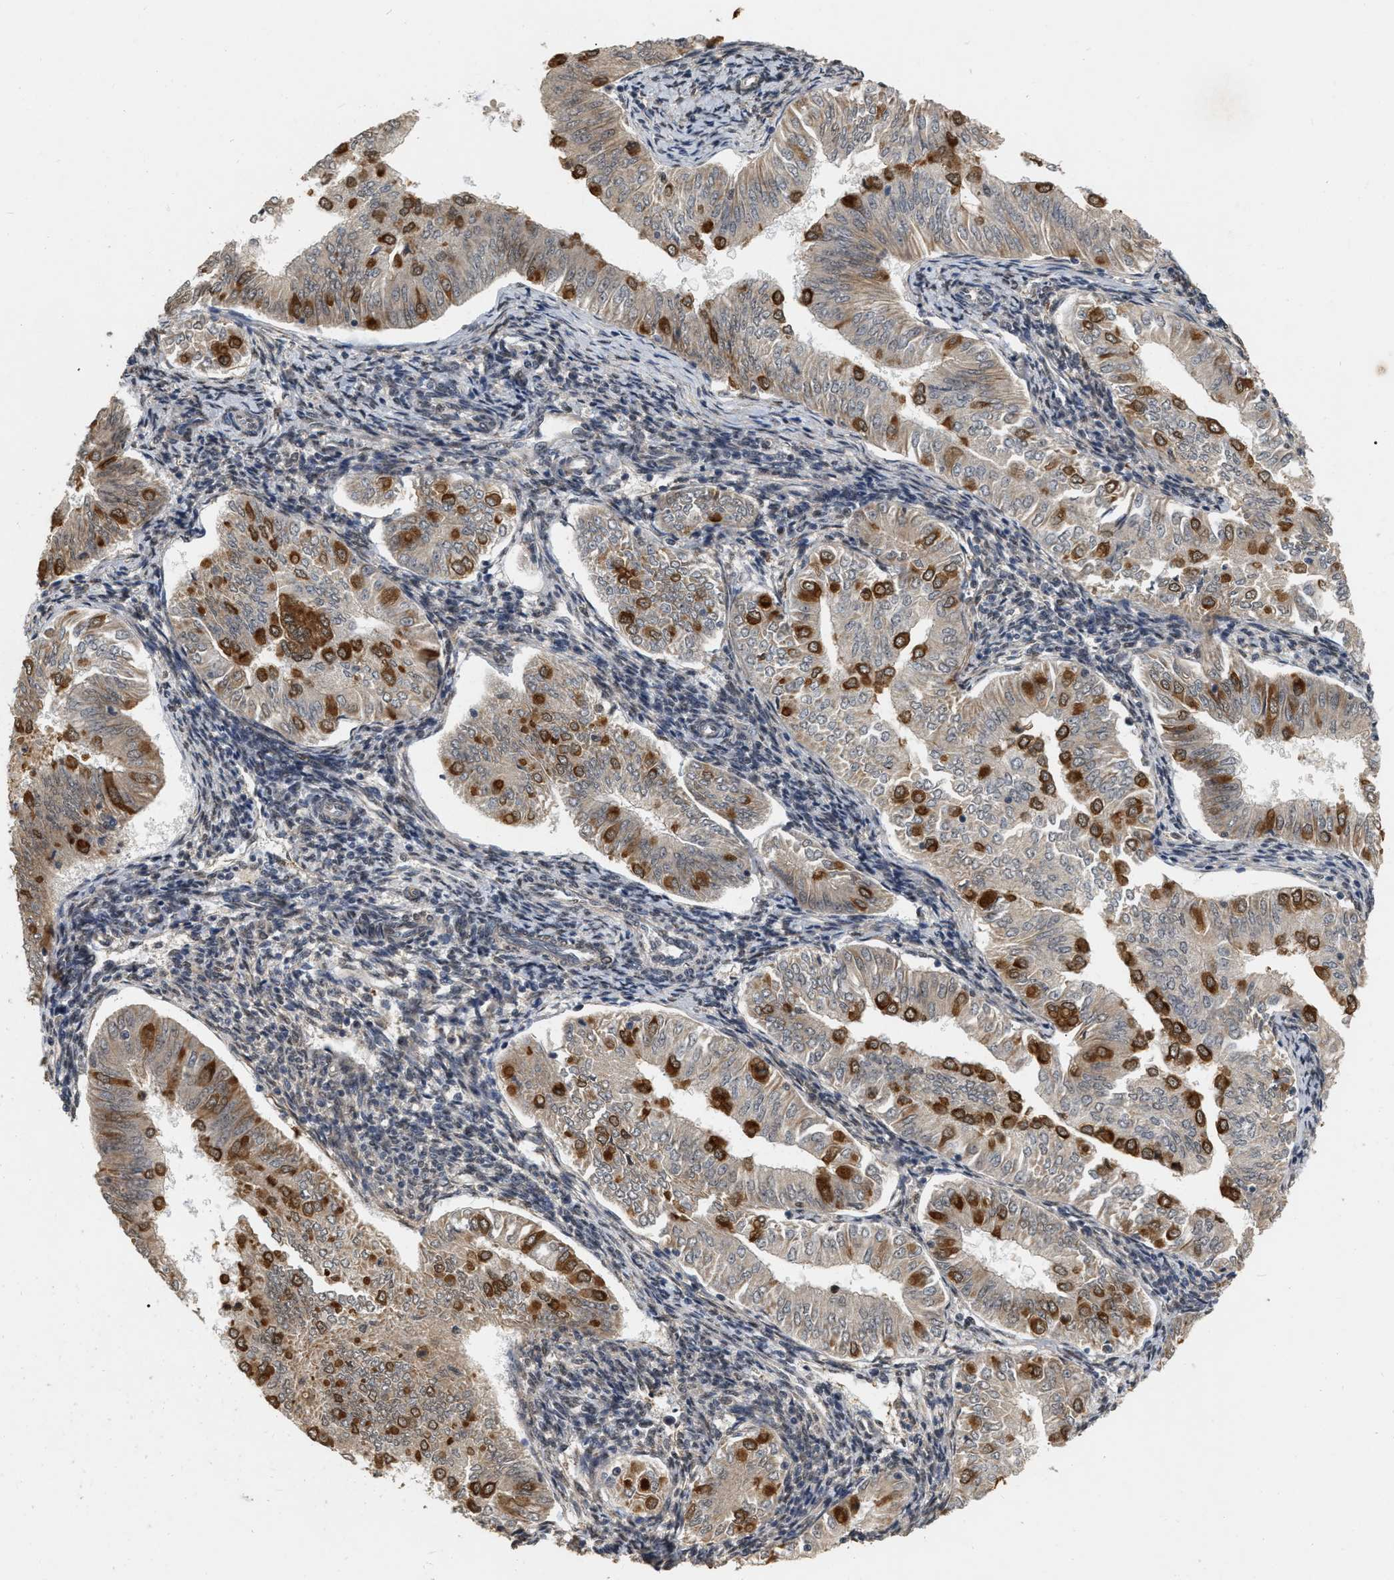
{"staining": {"intensity": "weak", "quantity": "<25%", "location": "cytoplasmic/membranous"}, "tissue": "endometrial cancer", "cell_type": "Tumor cells", "image_type": "cancer", "snomed": [{"axis": "morphology", "description": "Normal tissue, NOS"}, {"axis": "morphology", "description": "Adenocarcinoma, NOS"}, {"axis": "topography", "description": "Endometrium"}], "caption": "Tumor cells show no significant protein positivity in adenocarcinoma (endometrial).", "gene": "RUVBL1", "patient": {"sex": "female", "age": 53}}